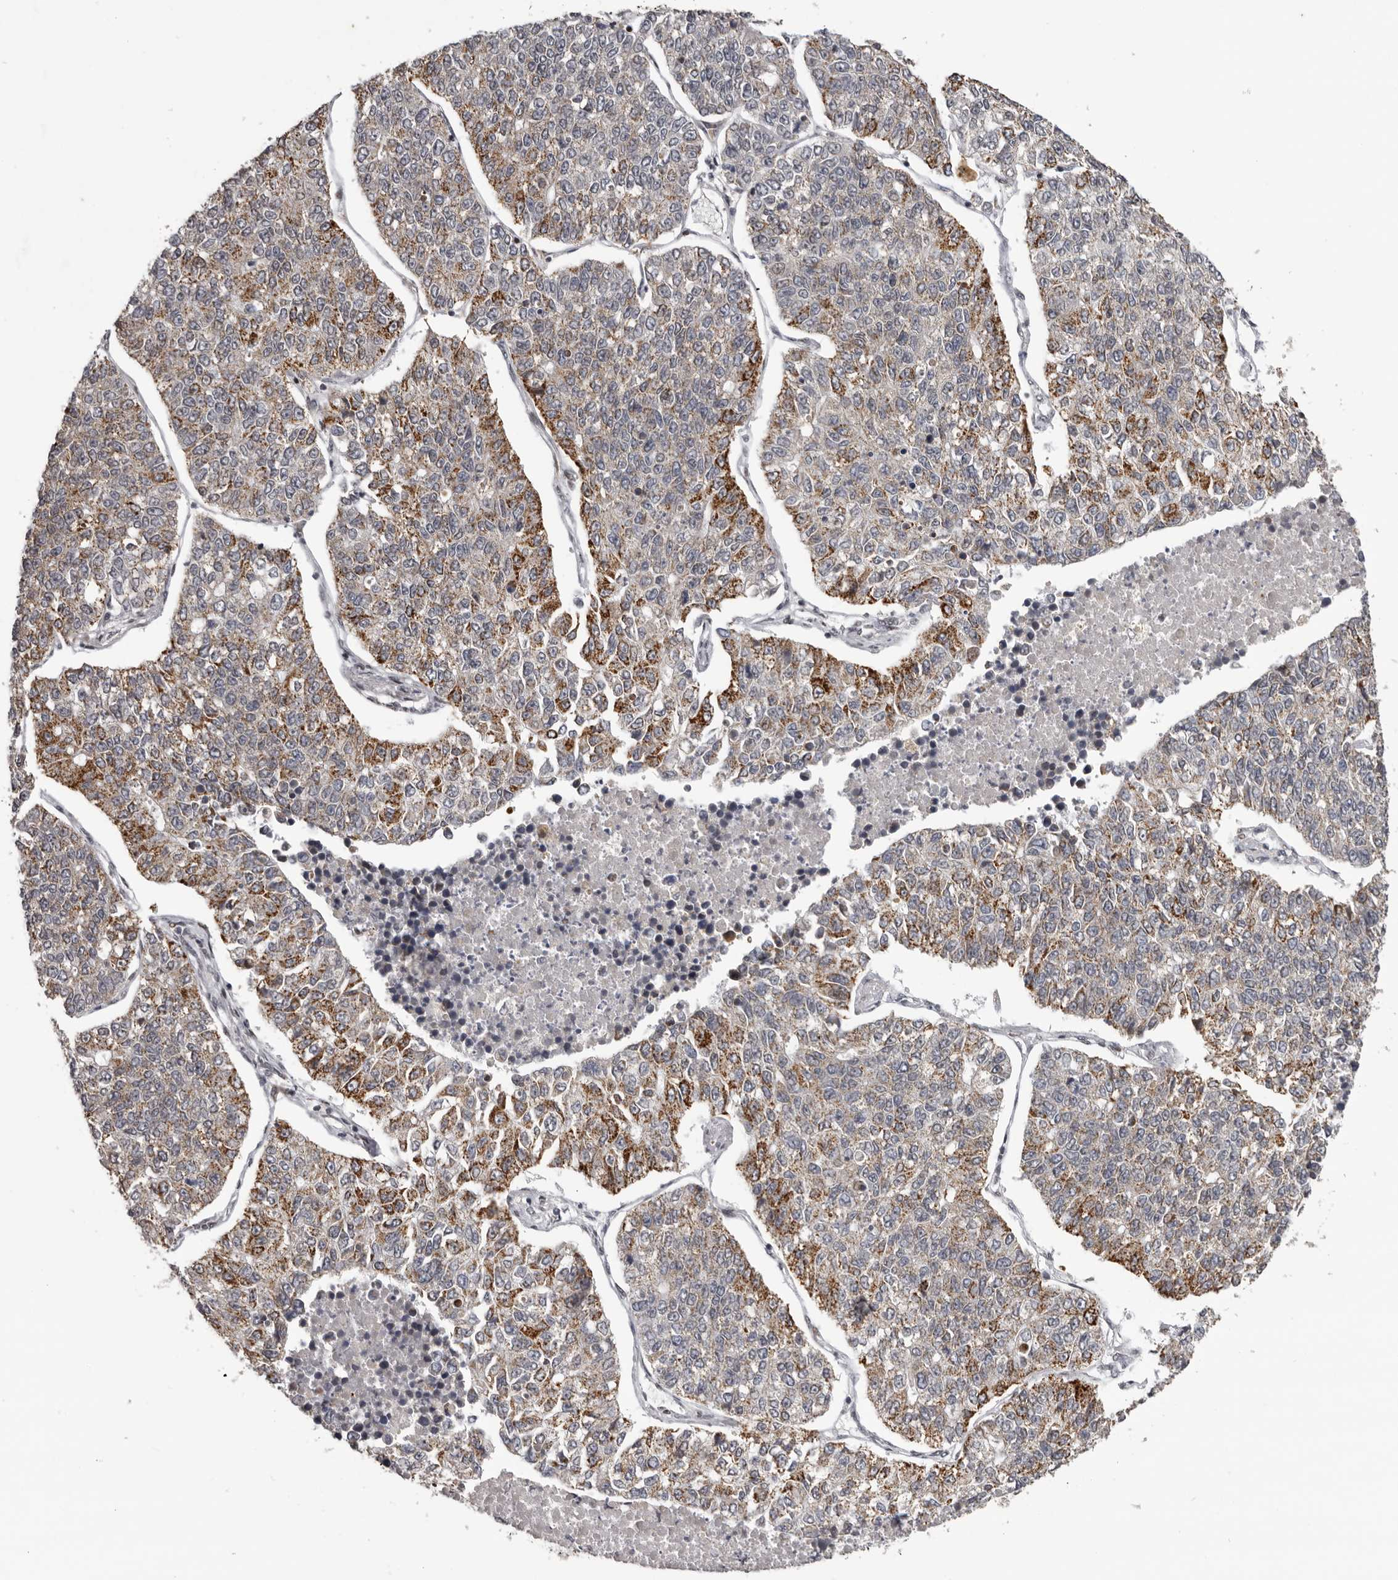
{"staining": {"intensity": "moderate", "quantity": "25%-75%", "location": "cytoplasmic/membranous"}, "tissue": "lung cancer", "cell_type": "Tumor cells", "image_type": "cancer", "snomed": [{"axis": "morphology", "description": "Adenocarcinoma, NOS"}, {"axis": "topography", "description": "Lung"}], "caption": "Lung cancer (adenocarcinoma) stained for a protein (brown) shows moderate cytoplasmic/membranous positive expression in approximately 25%-75% of tumor cells.", "gene": "C17orf99", "patient": {"sex": "male", "age": 49}}